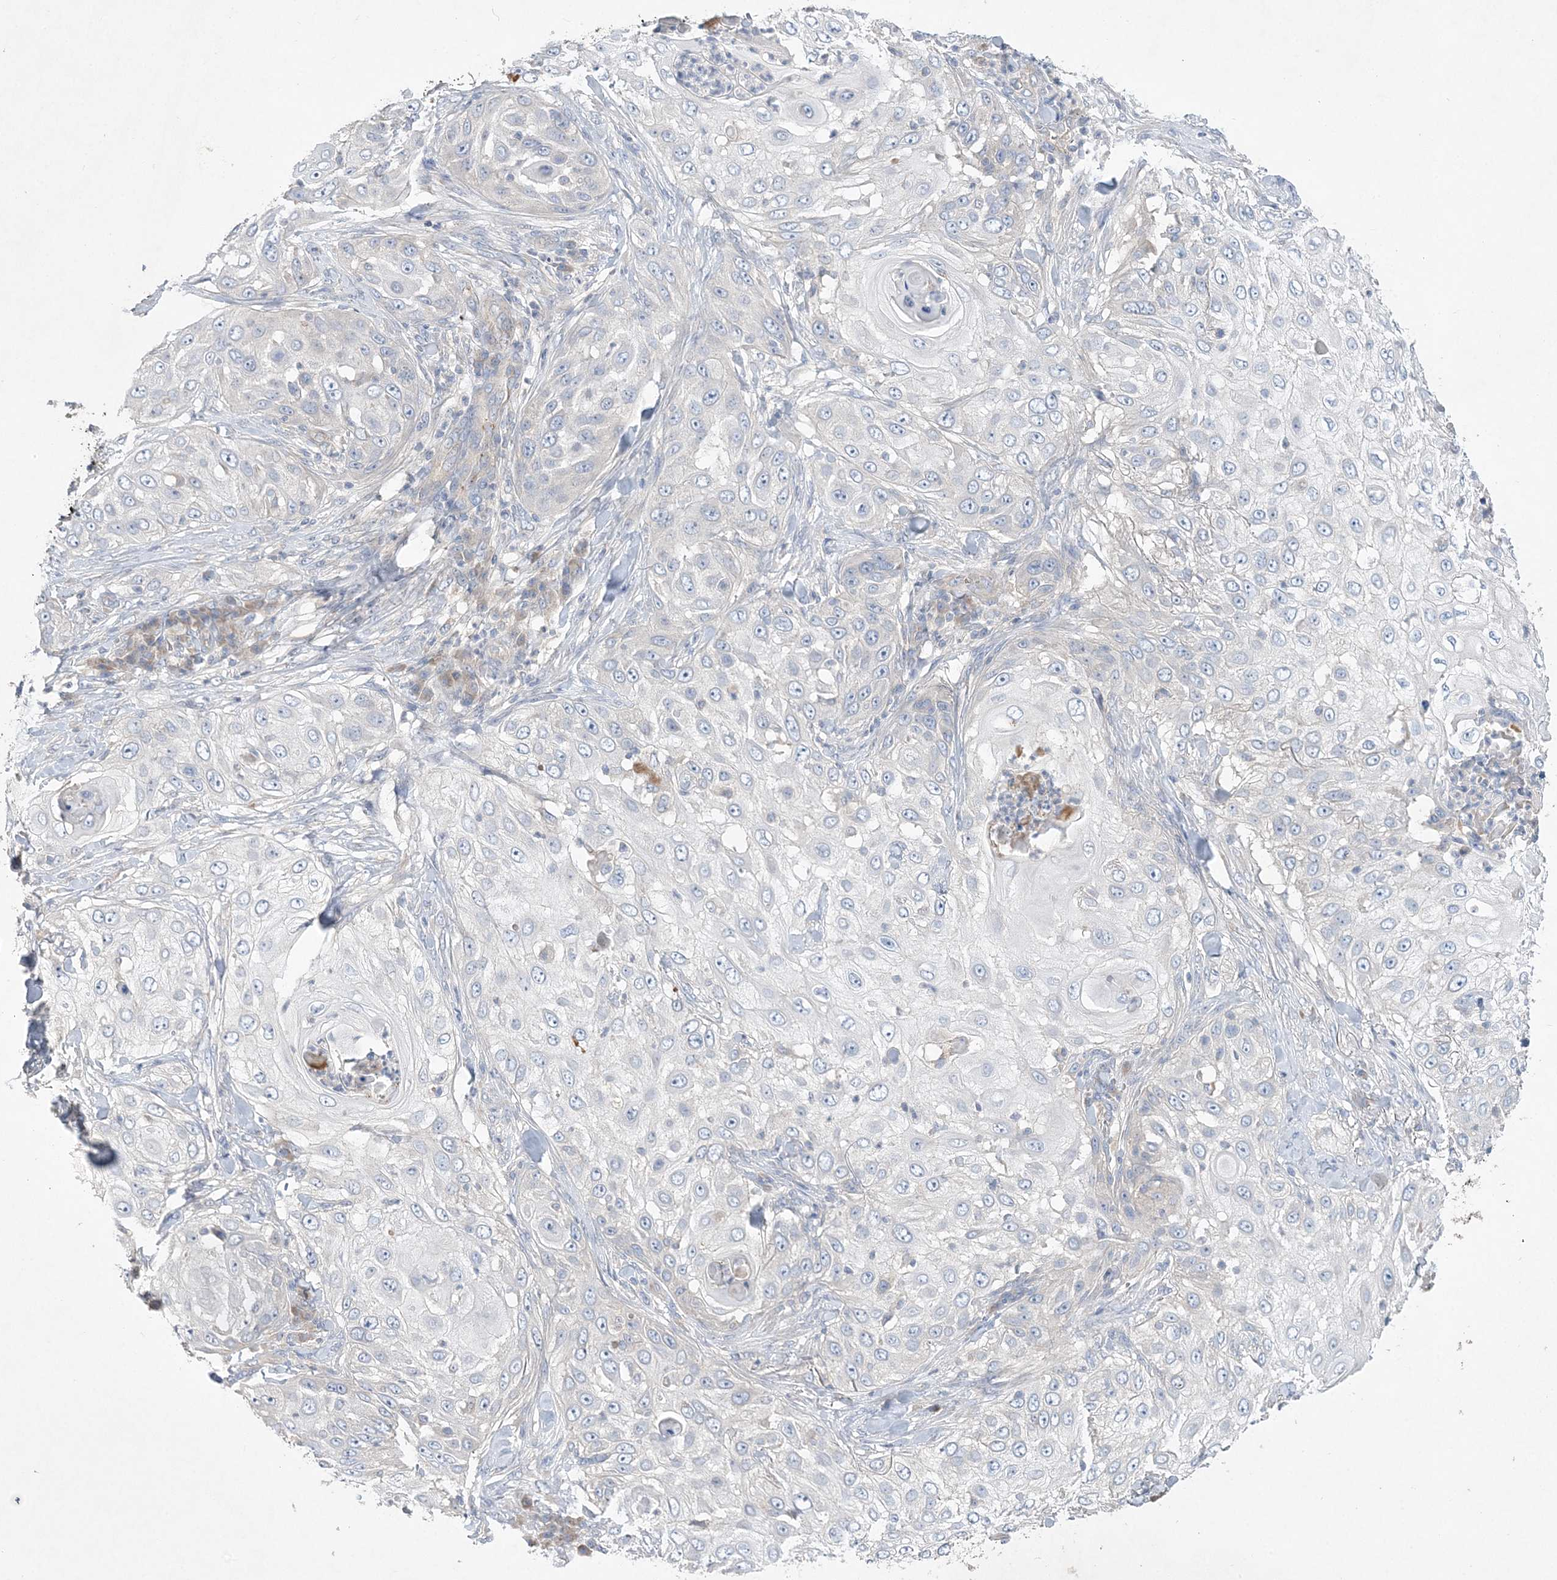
{"staining": {"intensity": "negative", "quantity": "none", "location": "none"}, "tissue": "skin cancer", "cell_type": "Tumor cells", "image_type": "cancer", "snomed": [{"axis": "morphology", "description": "Squamous cell carcinoma, NOS"}, {"axis": "topography", "description": "Skin"}], "caption": "The micrograph shows no staining of tumor cells in skin cancer.", "gene": "ADCK2", "patient": {"sex": "female", "age": 44}}